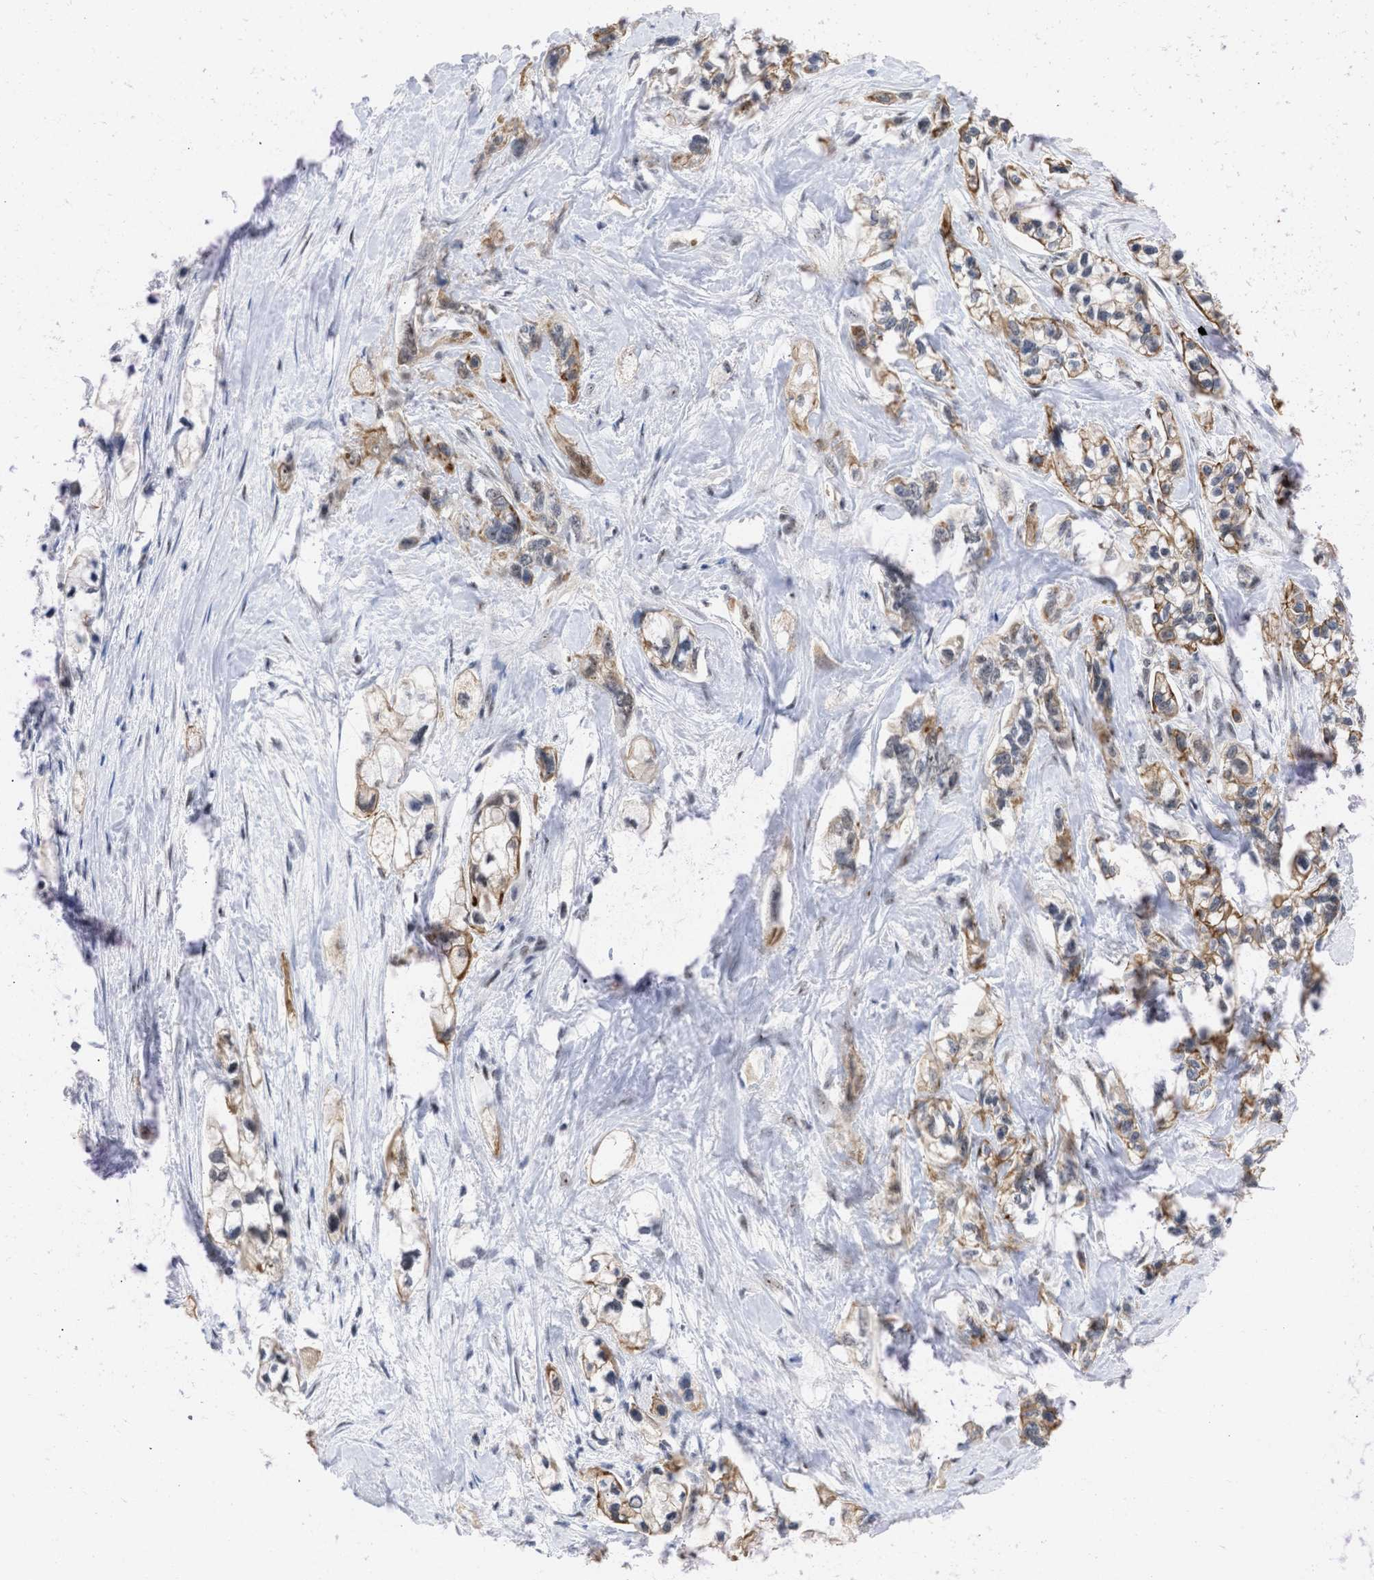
{"staining": {"intensity": "moderate", "quantity": ">75%", "location": "cytoplasmic/membranous"}, "tissue": "pancreatic cancer", "cell_type": "Tumor cells", "image_type": "cancer", "snomed": [{"axis": "morphology", "description": "Adenocarcinoma, NOS"}, {"axis": "topography", "description": "Pancreas"}], "caption": "Pancreatic adenocarcinoma tissue demonstrates moderate cytoplasmic/membranous staining in about >75% of tumor cells, visualized by immunohistochemistry. The staining was performed using DAB (3,3'-diaminobenzidine) to visualize the protein expression in brown, while the nuclei were stained in blue with hematoxylin (Magnification: 20x).", "gene": "DDX41", "patient": {"sex": "male", "age": 74}}